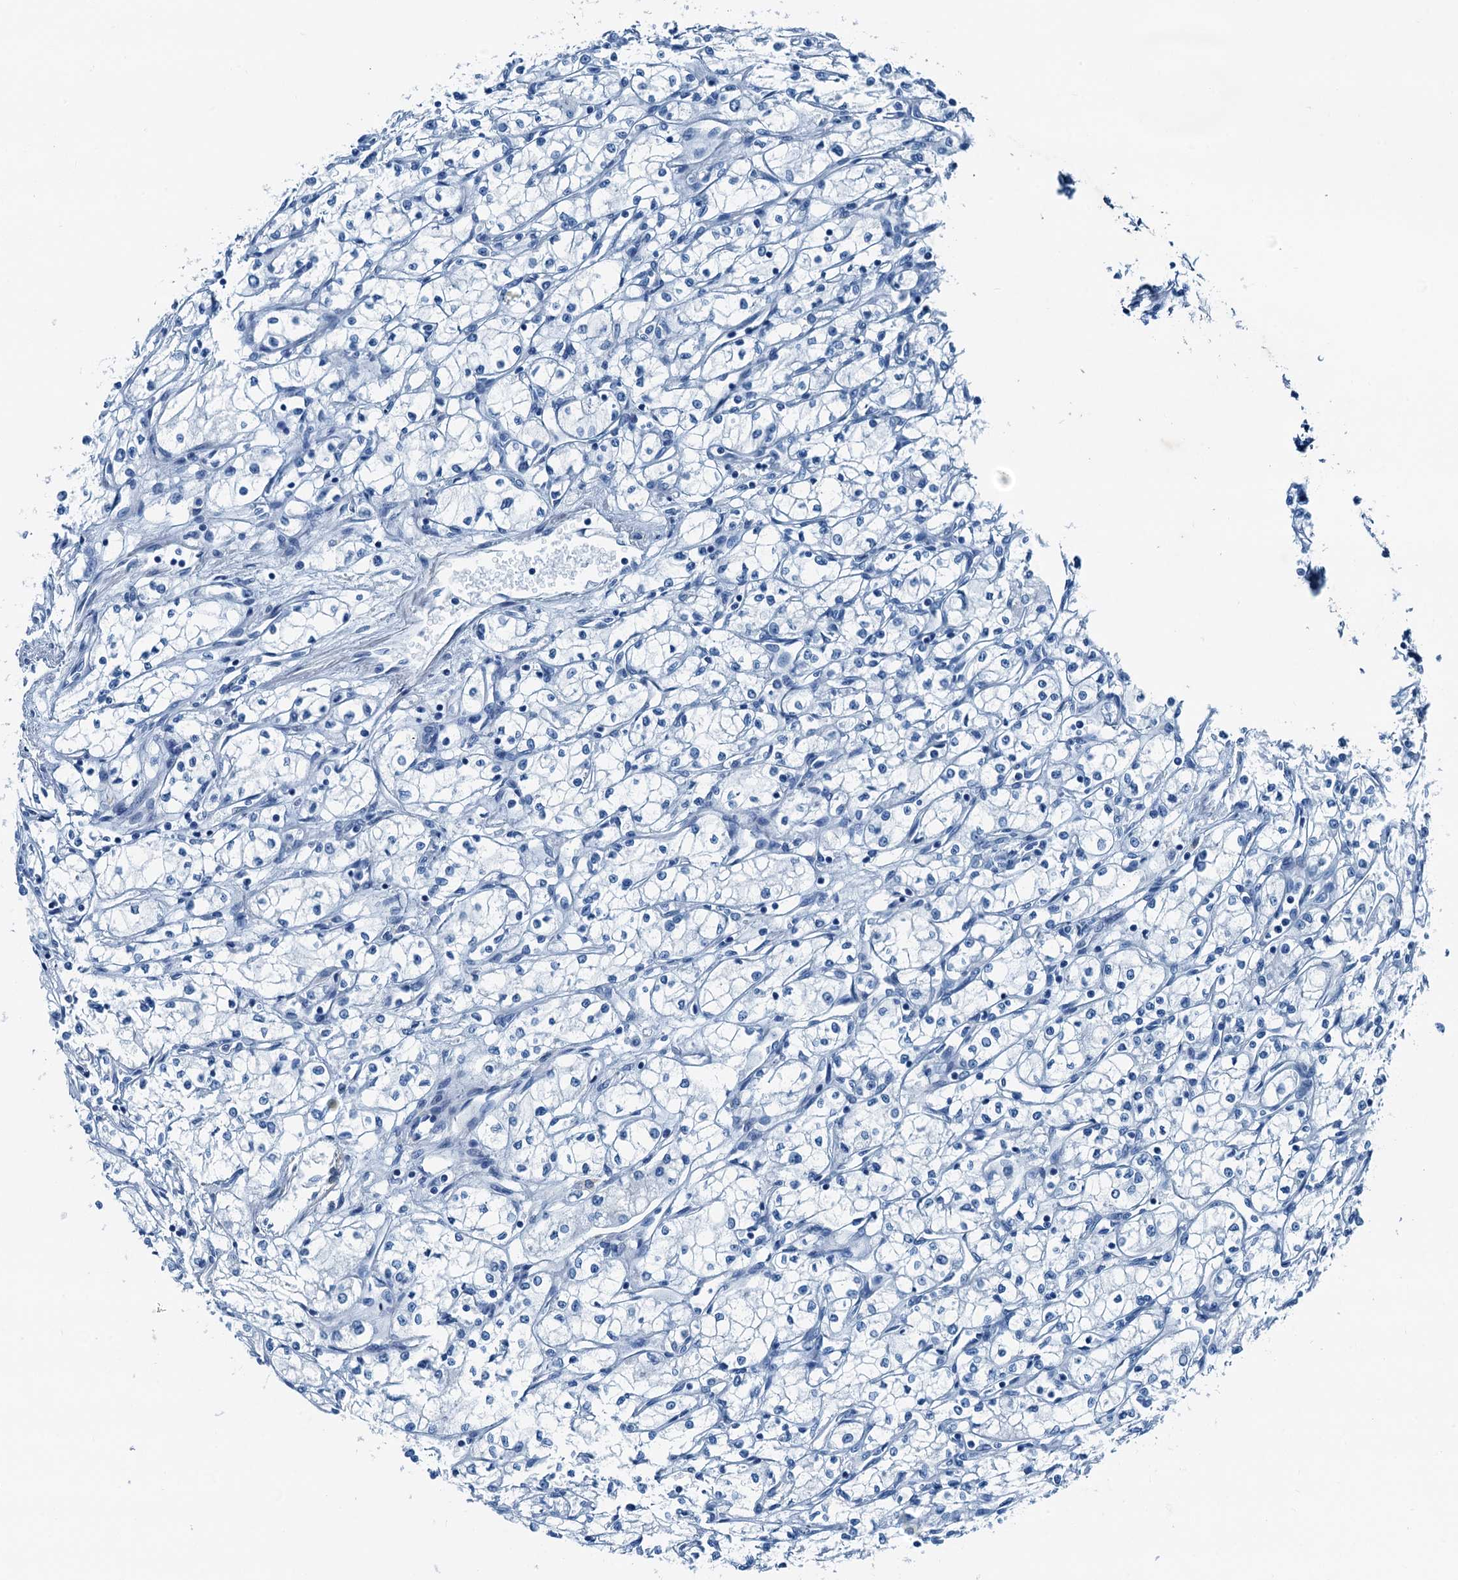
{"staining": {"intensity": "negative", "quantity": "none", "location": "none"}, "tissue": "renal cancer", "cell_type": "Tumor cells", "image_type": "cancer", "snomed": [{"axis": "morphology", "description": "Adenocarcinoma, NOS"}, {"axis": "topography", "description": "Kidney"}], "caption": "High power microscopy histopathology image of an immunohistochemistry (IHC) micrograph of renal adenocarcinoma, revealing no significant positivity in tumor cells.", "gene": "RAB3IL1", "patient": {"sex": "male", "age": 59}}